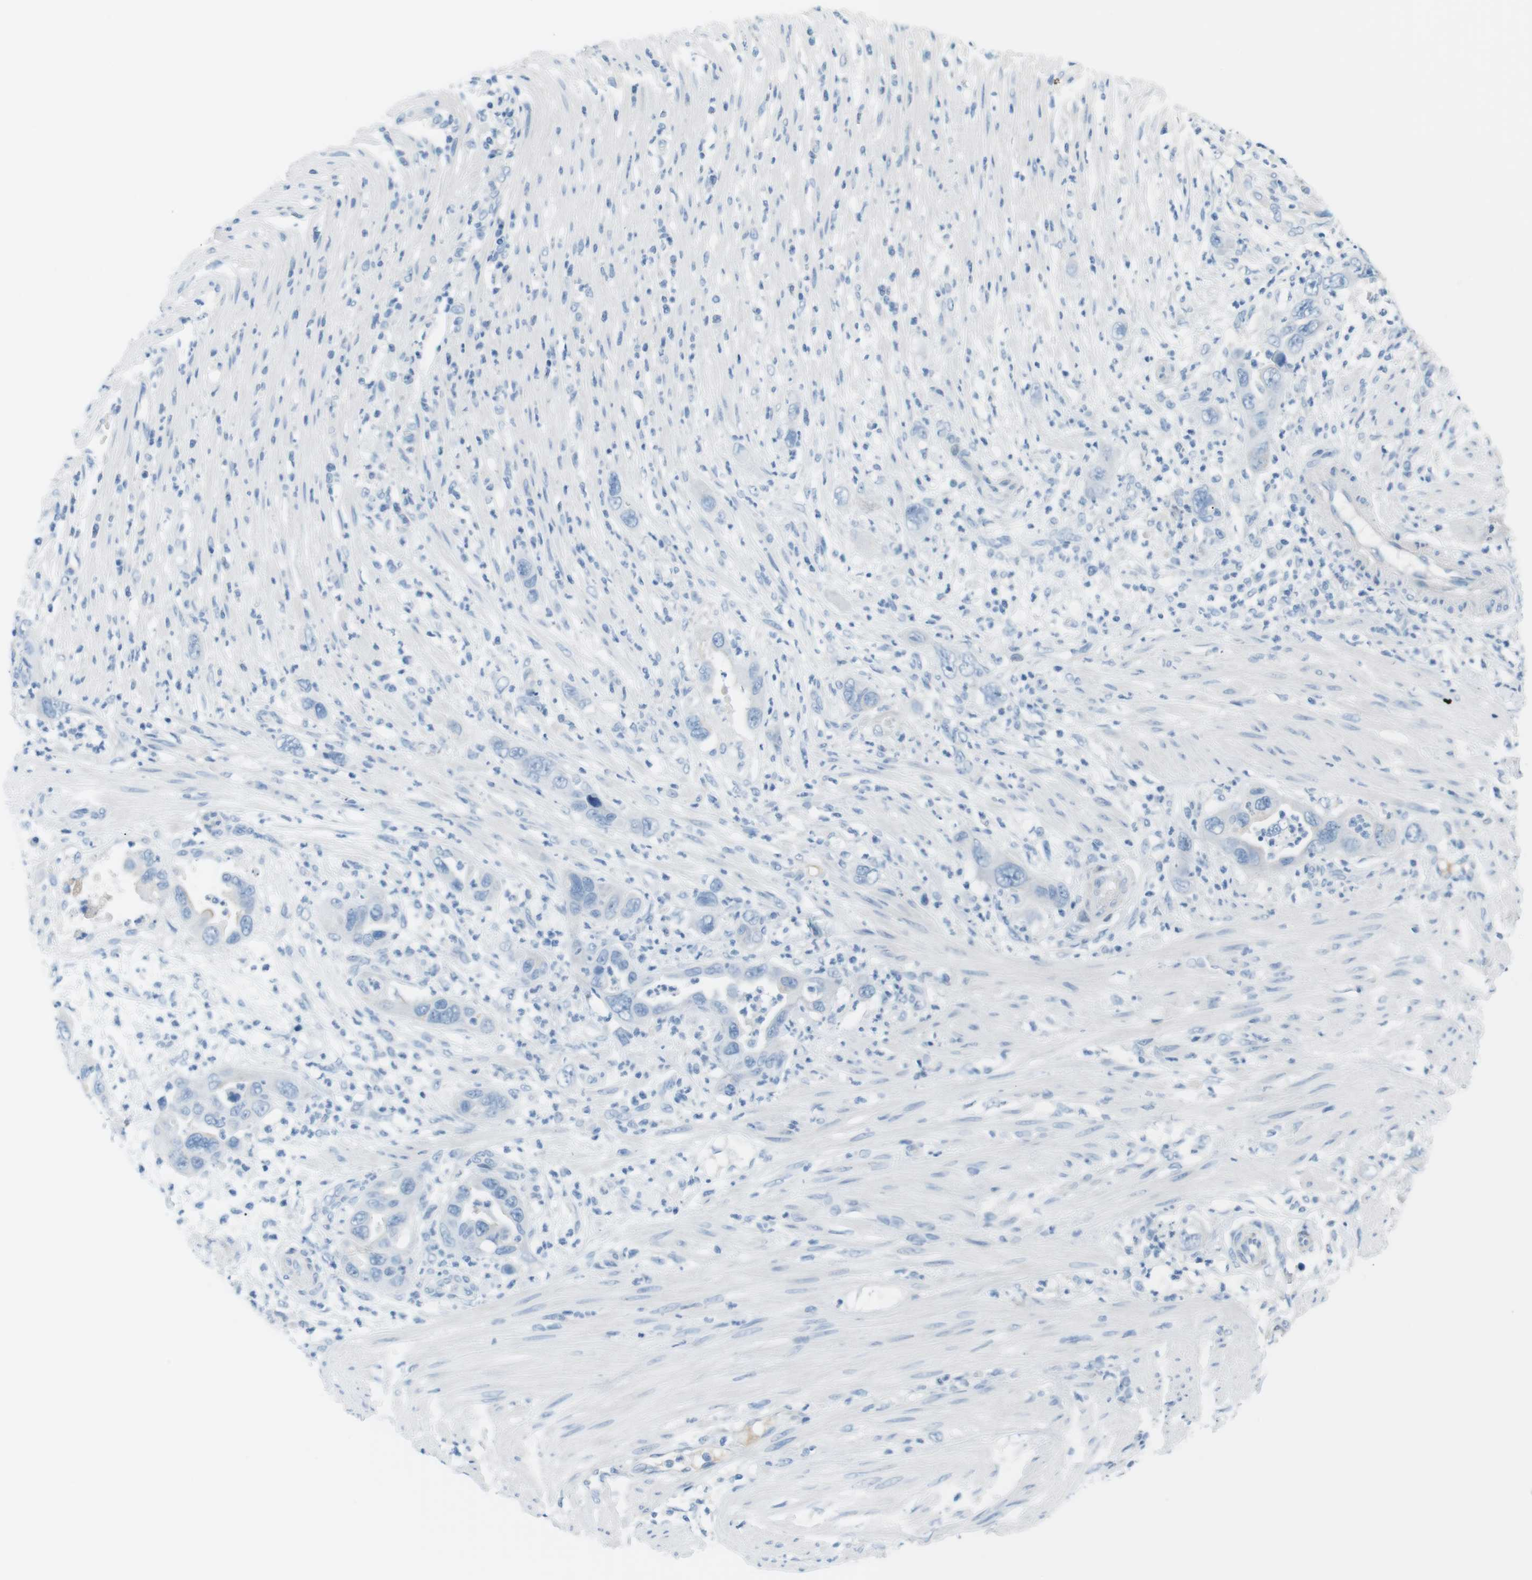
{"staining": {"intensity": "negative", "quantity": "none", "location": "none"}, "tissue": "pancreatic cancer", "cell_type": "Tumor cells", "image_type": "cancer", "snomed": [{"axis": "morphology", "description": "Adenocarcinoma, NOS"}, {"axis": "topography", "description": "Pancreas"}], "caption": "This is a image of immunohistochemistry staining of pancreatic cancer, which shows no positivity in tumor cells.", "gene": "AZGP1", "patient": {"sex": "female", "age": 71}}